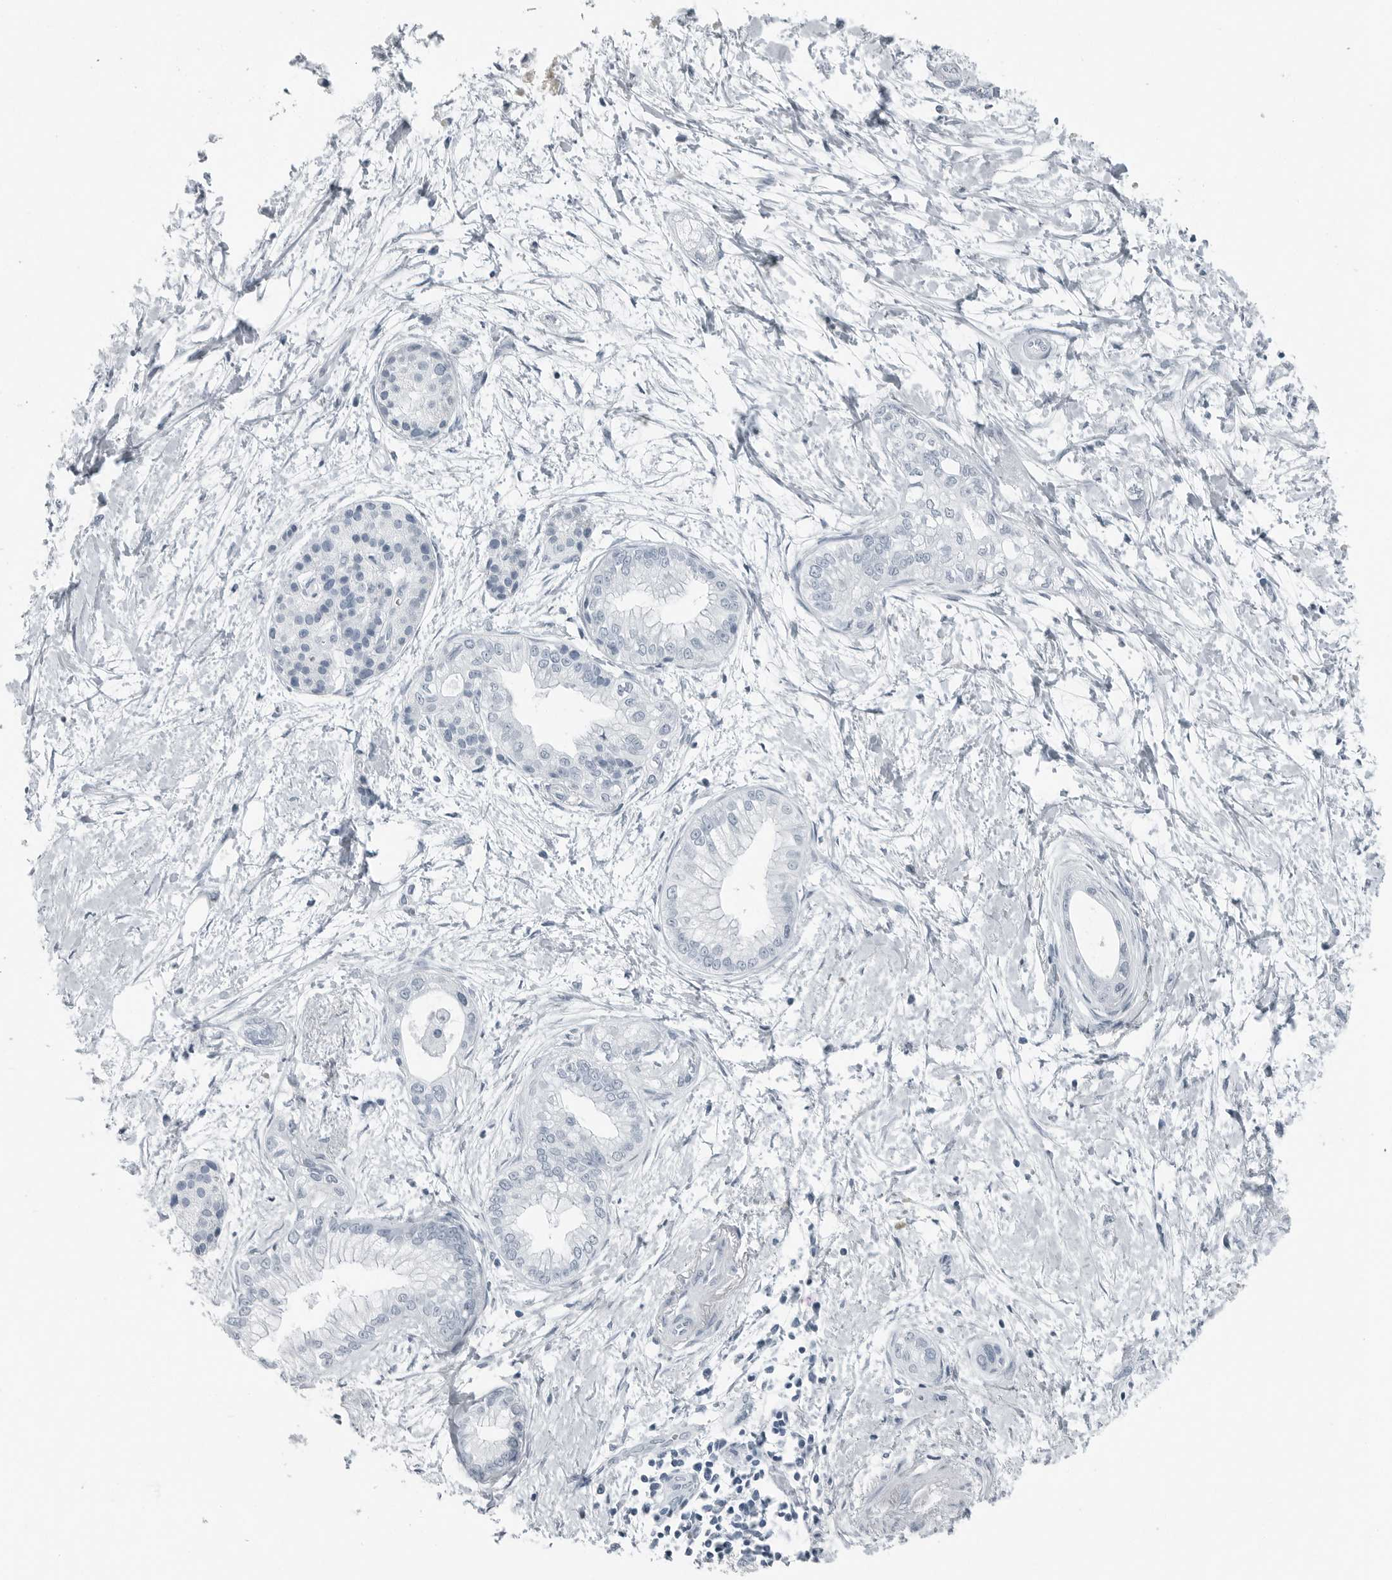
{"staining": {"intensity": "negative", "quantity": "none", "location": "none"}, "tissue": "pancreatic cancer", "cell_type": "Tumor cells", "image_type": "cancer", "snomed": [{"axis": "morphology", "description": "Adenocarcinoma, NOS"}, {"axis": "topography", "description": "Pancreas"}], "caption": "IHC of human pancreatic cancer (adenocarcinoma) demonstrates no staining in tumor cells.", "gene": "FABP6", "patient": {"sex": "male", "age": 68}}